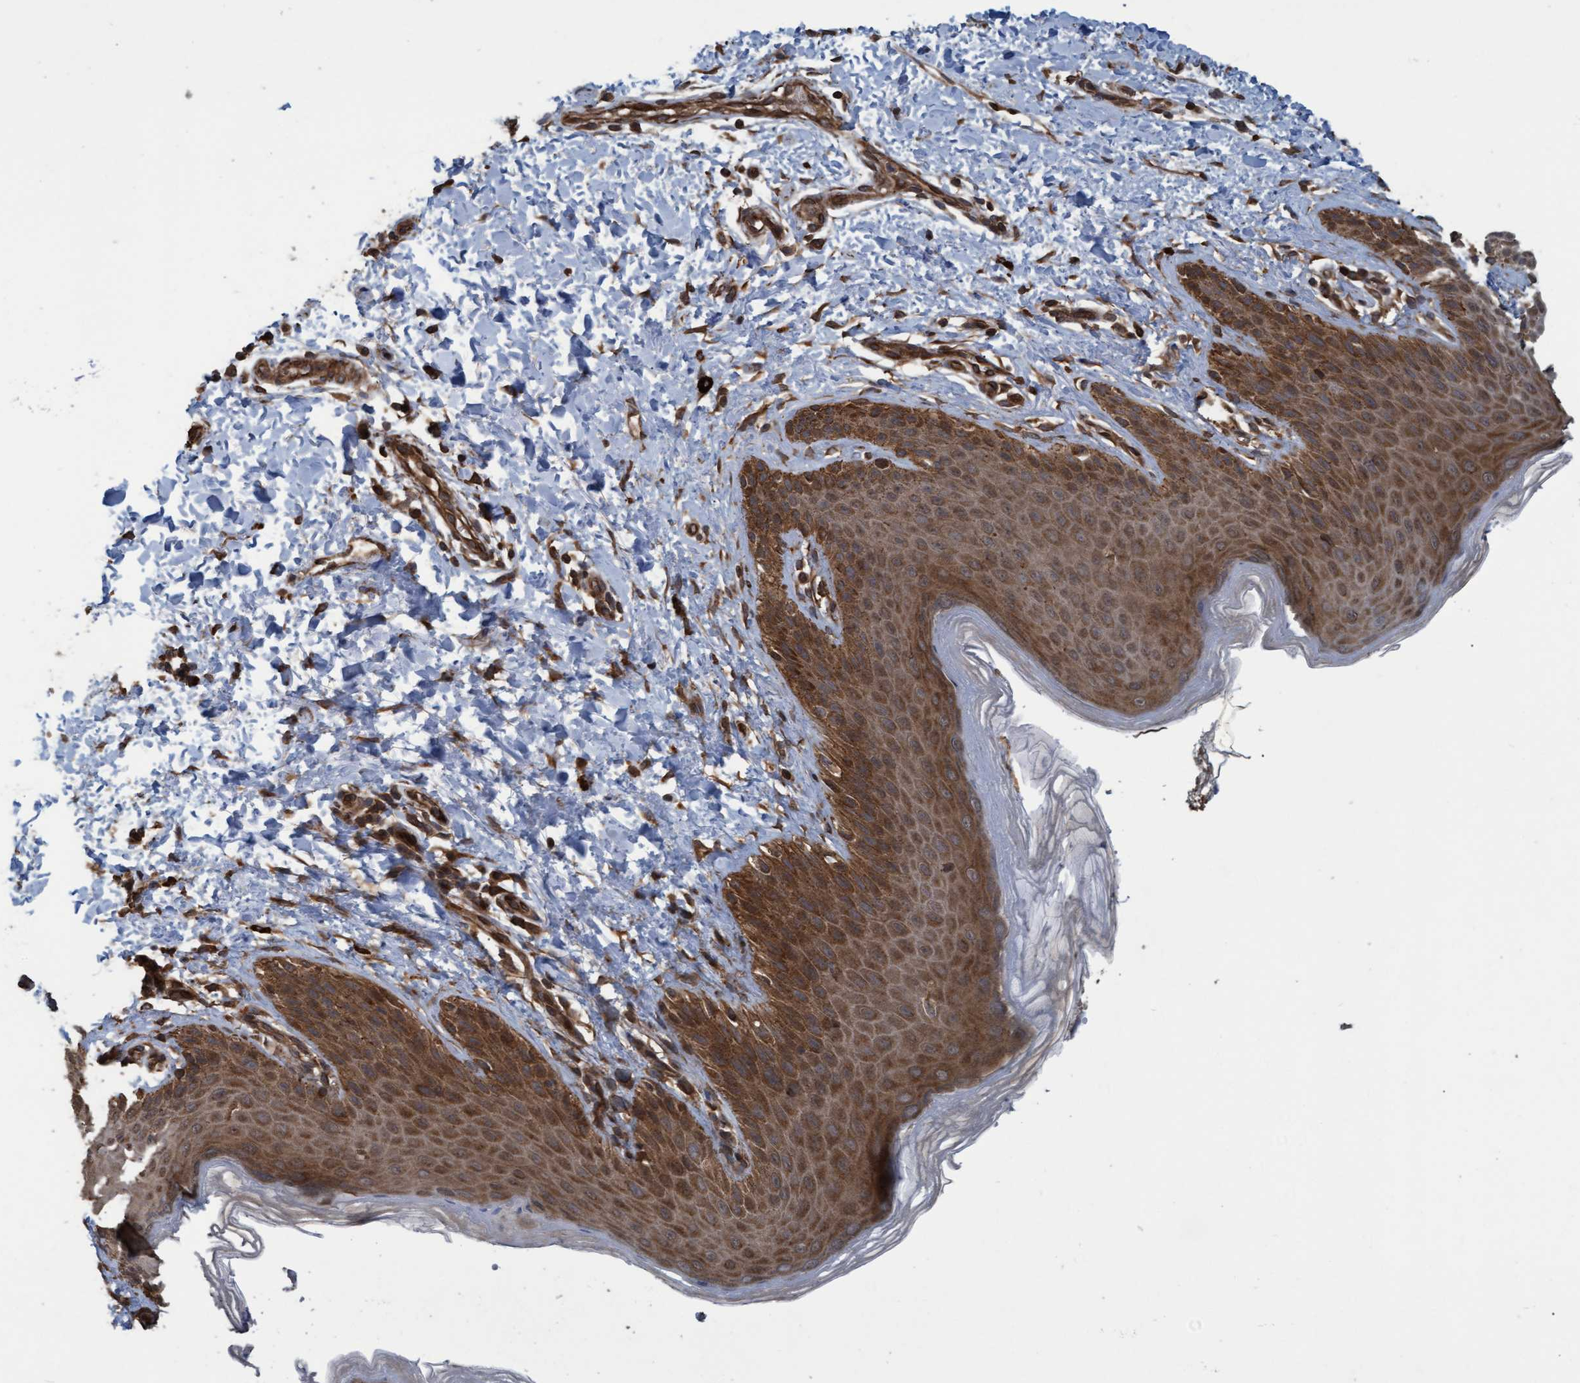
{"staining": {"intensity": "moderate", "quantity": "25%-75%", "location": "cytoplasmic/membranous"}, "tissue": "skin", "cell_type": "Epidermal cells", "image_type": "normal", "snomed": [{"axis": "morphology", "description": "Normal tissue, NOS"}, {"axis": "topography", "description": "Anal"}, {"axis": "topography", "description": "Peripheral nerve tissue"}], "caption": "Immunohistochemical staining of normal skin exhibits moderate cytoplasmic/membranous protein staining in about 25%-75% of epidermal cells.", "gene": "GGT6", "patient": {"sex": "male", "age": 44}}